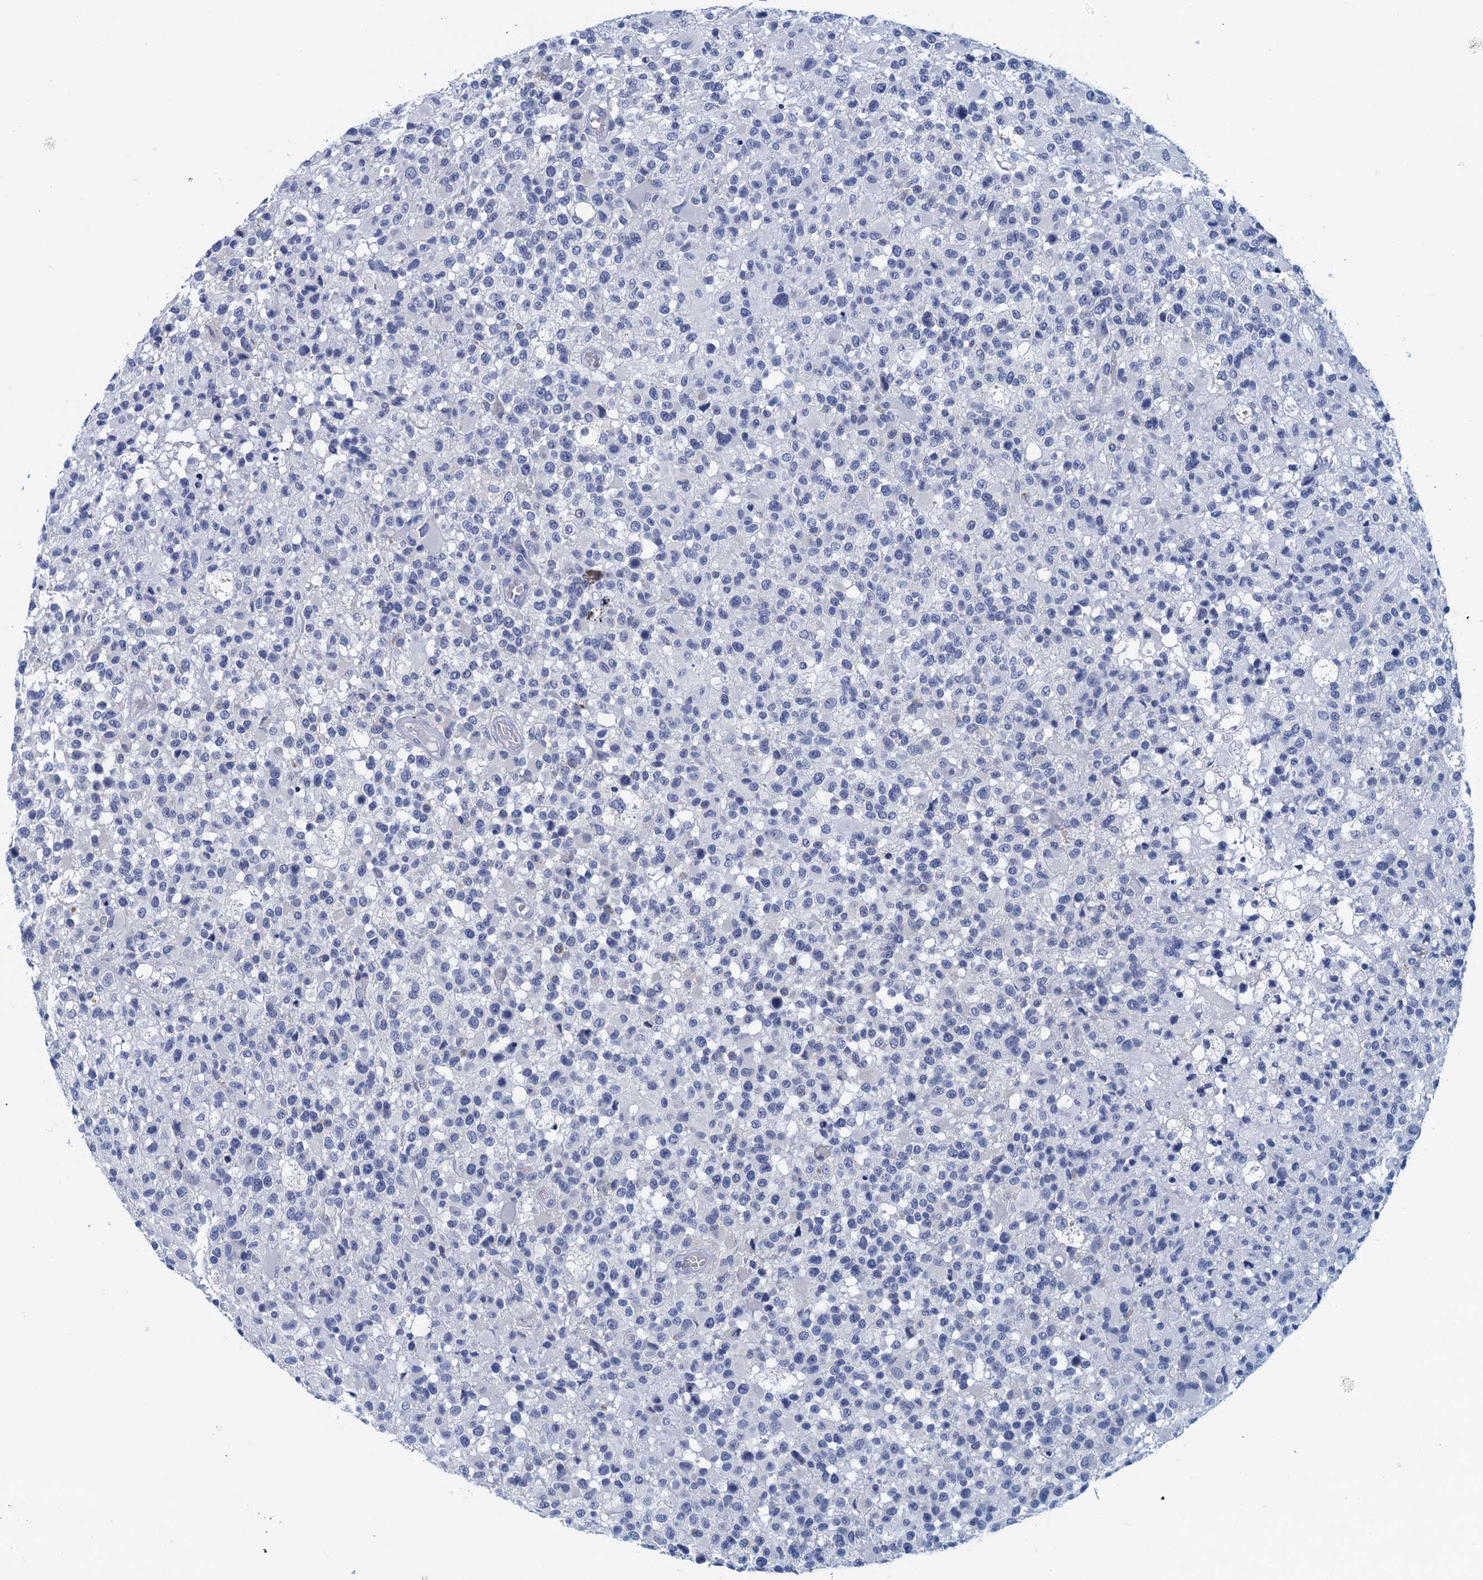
{"staining": {"intensity": "negative", "quantity": "none", "location": "none"}, "tissue": "glioma", "cell_type": "Tumor cells", "image_type": "cancer", "snomed": [{"axis": "morphology", "description": "Glioma, malignant, High grade"}, {"axis": "morphology", "description": "Glioblastoma, NOS"}, {"axis": "topography", "description": "Brain"}], "caption": "Tumor cells show no significant expression in glioma.", "gene": "CYP51A1", "patient": {"sex": "male", "age": 60}}